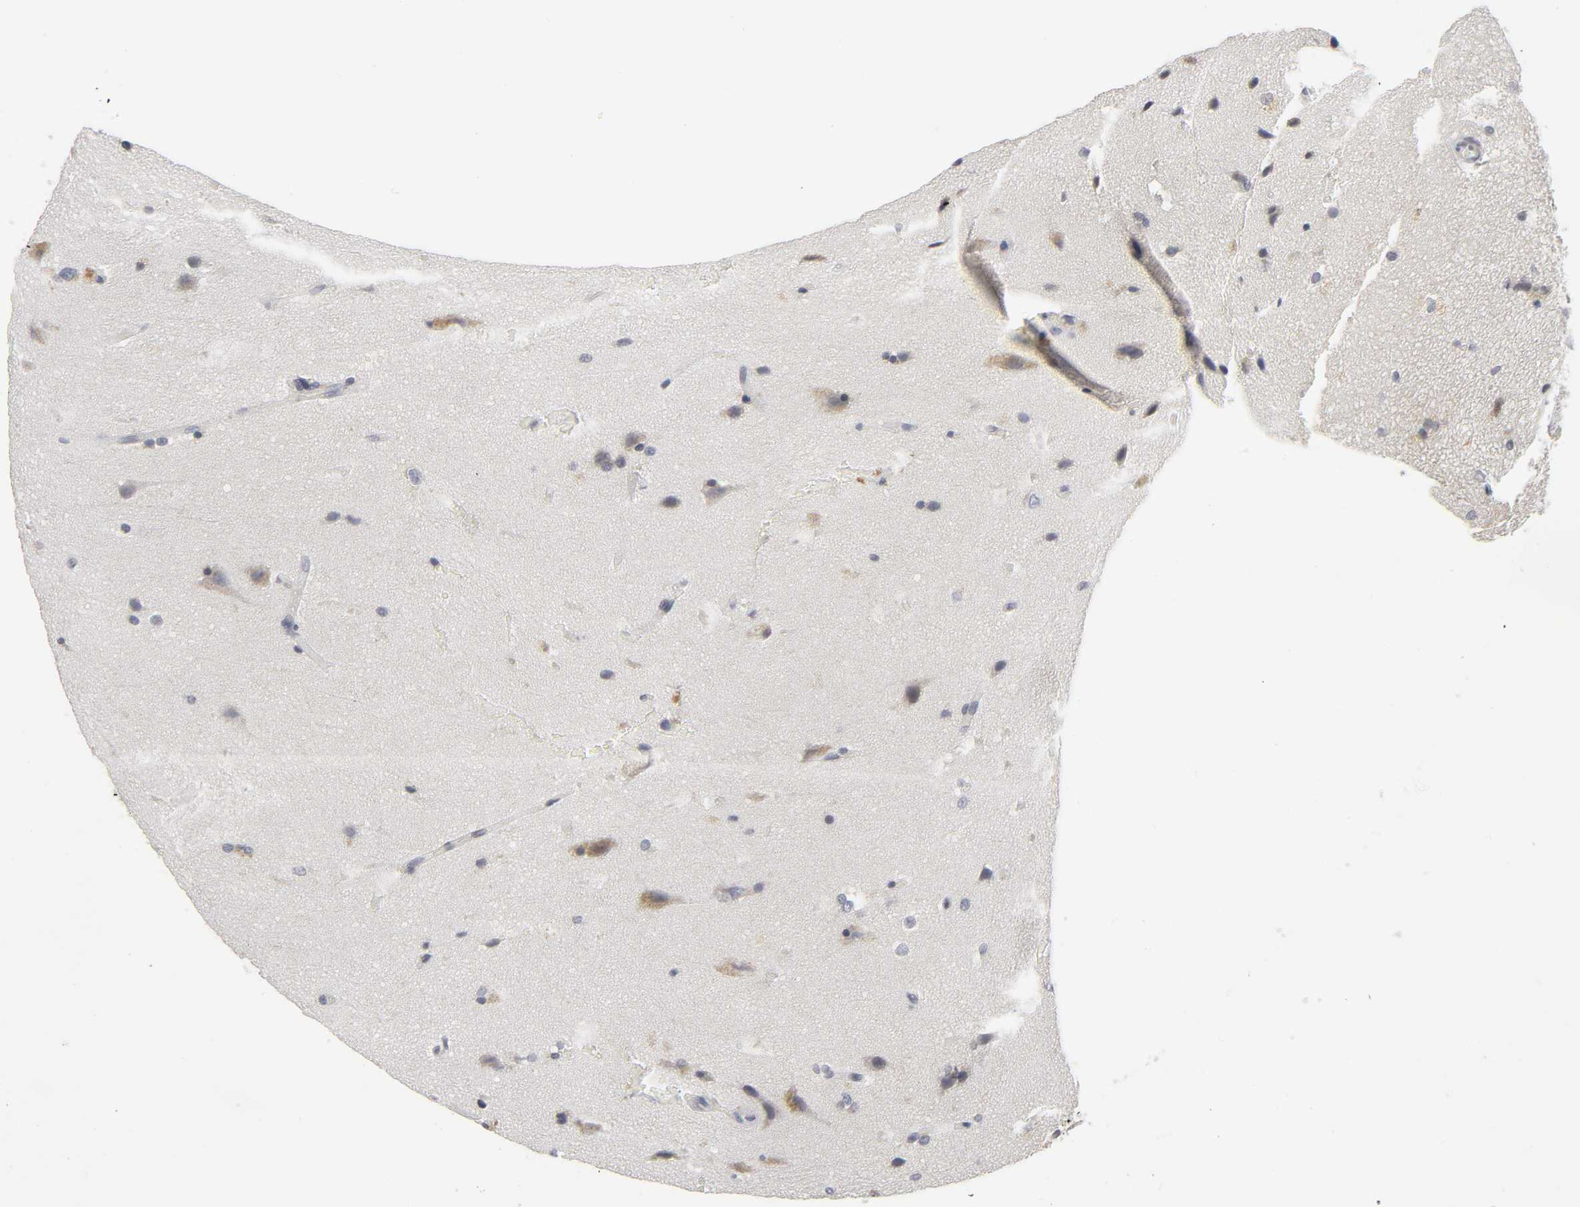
{"staining": {"intensity": "weak", "quantity": "<25%", "location": "cytoplasmic/membranous"}, "tissue": "glioma", "cell_type": "Tumor cells", "image_type": "cancer", "snomed": [{"axis": "morphology", "description": "Glioma, malignant, Low grade"}, {"axis": "topography", "description": "Cerebral cortex"}], "caption": "The histopathology image demonstrates no significant staining in tumor cells of glioma. (DAB immunohistochemistry with hematoxylin counter stain).", "gene": "TCAP", "patient": {"sex": "female", "age": 47}}